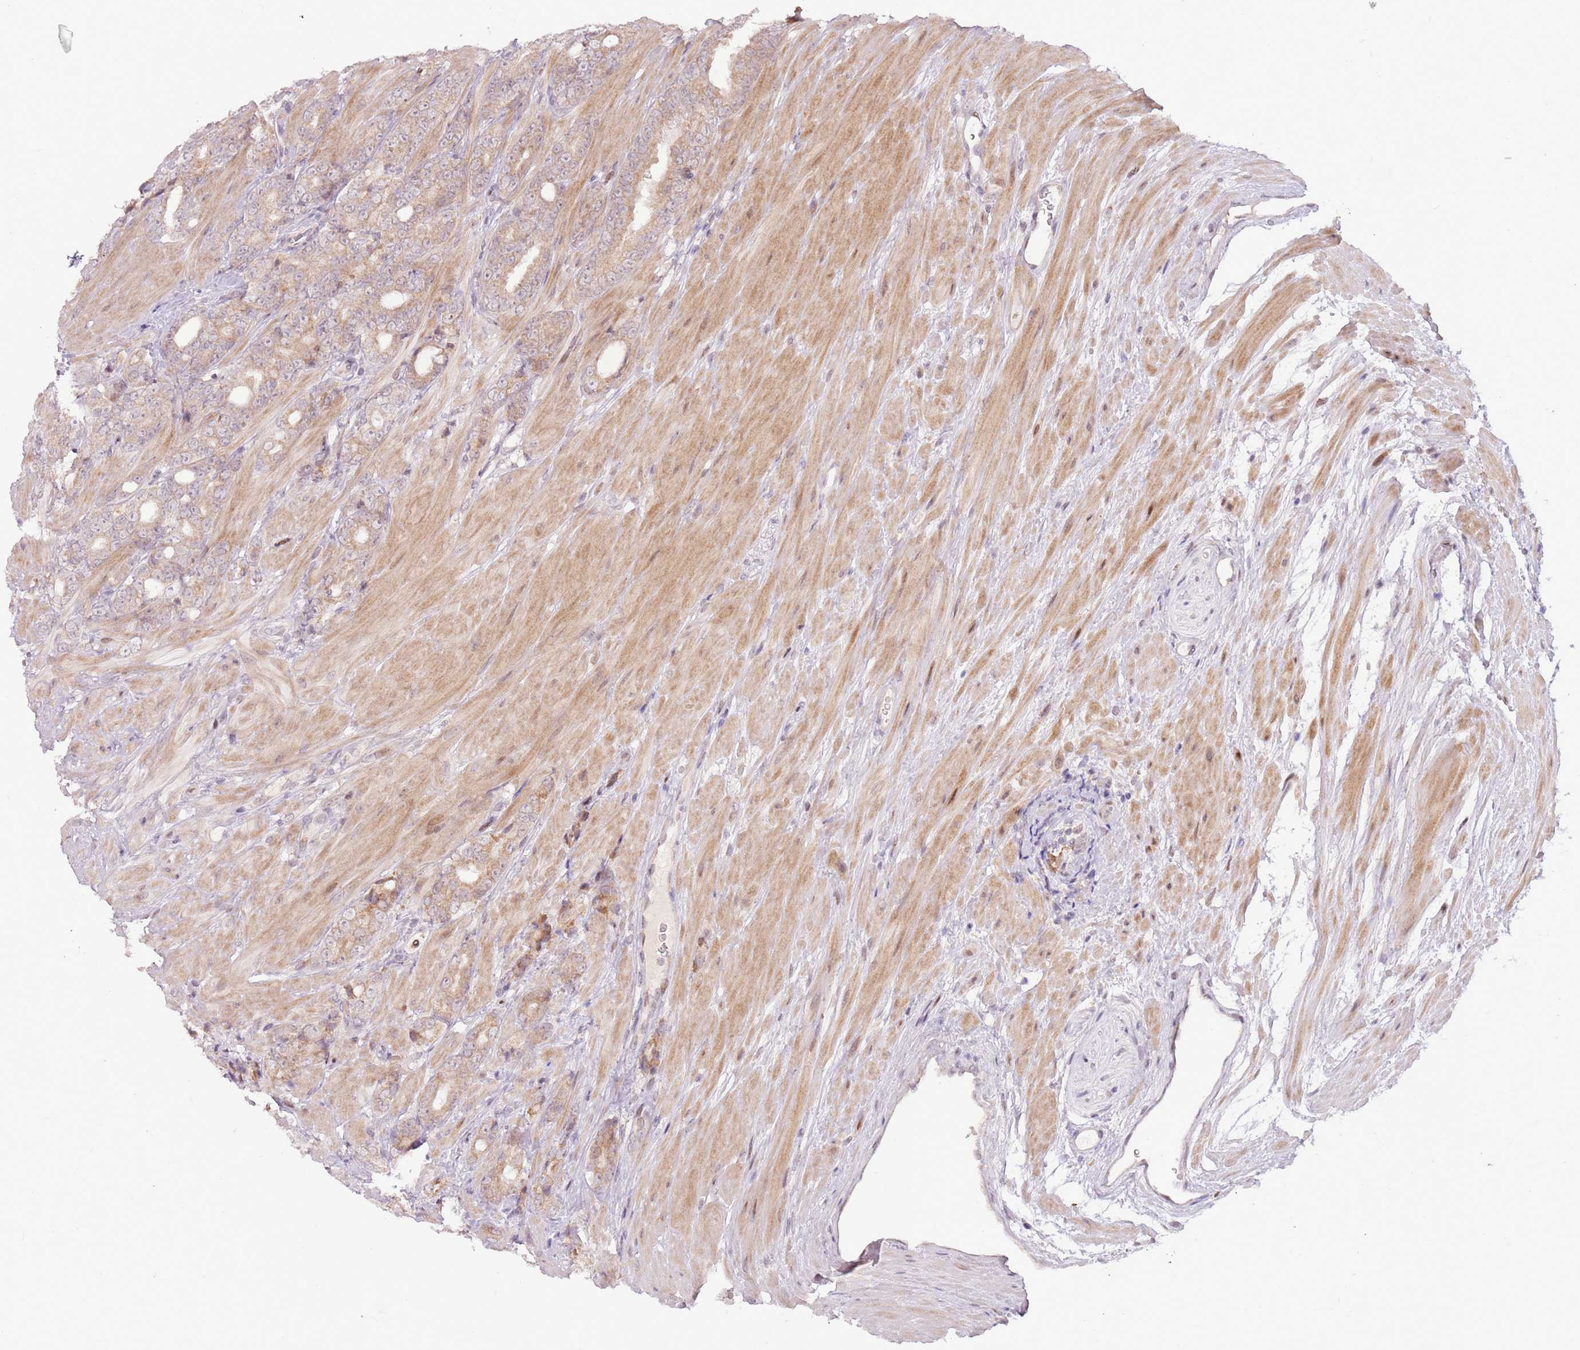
{"staining": {"intensity": "weak", "quantity": ">75%", "location": "cytoplasmic/membranous"}, "tissue": "prostate cancer", "cell_type": "Tumor cells", "image_type": "cancer", "snomed": [{"axis": "morphology", "description": "Adenocarcinoma, High grade"}, {"axis": "topography", "description": "Prostate"}], "caption": "Immunohistochemistry (DAB (3,3'-diaminobenzidine)) staining of human prostate cancer (high-grade adenocarcinoma) displays weak cytoplasmic/membranous protein staining in approximately >75% of tumor cells.", "gene": "MLLT11", "patient": {"sex": "male", "age": 62}}